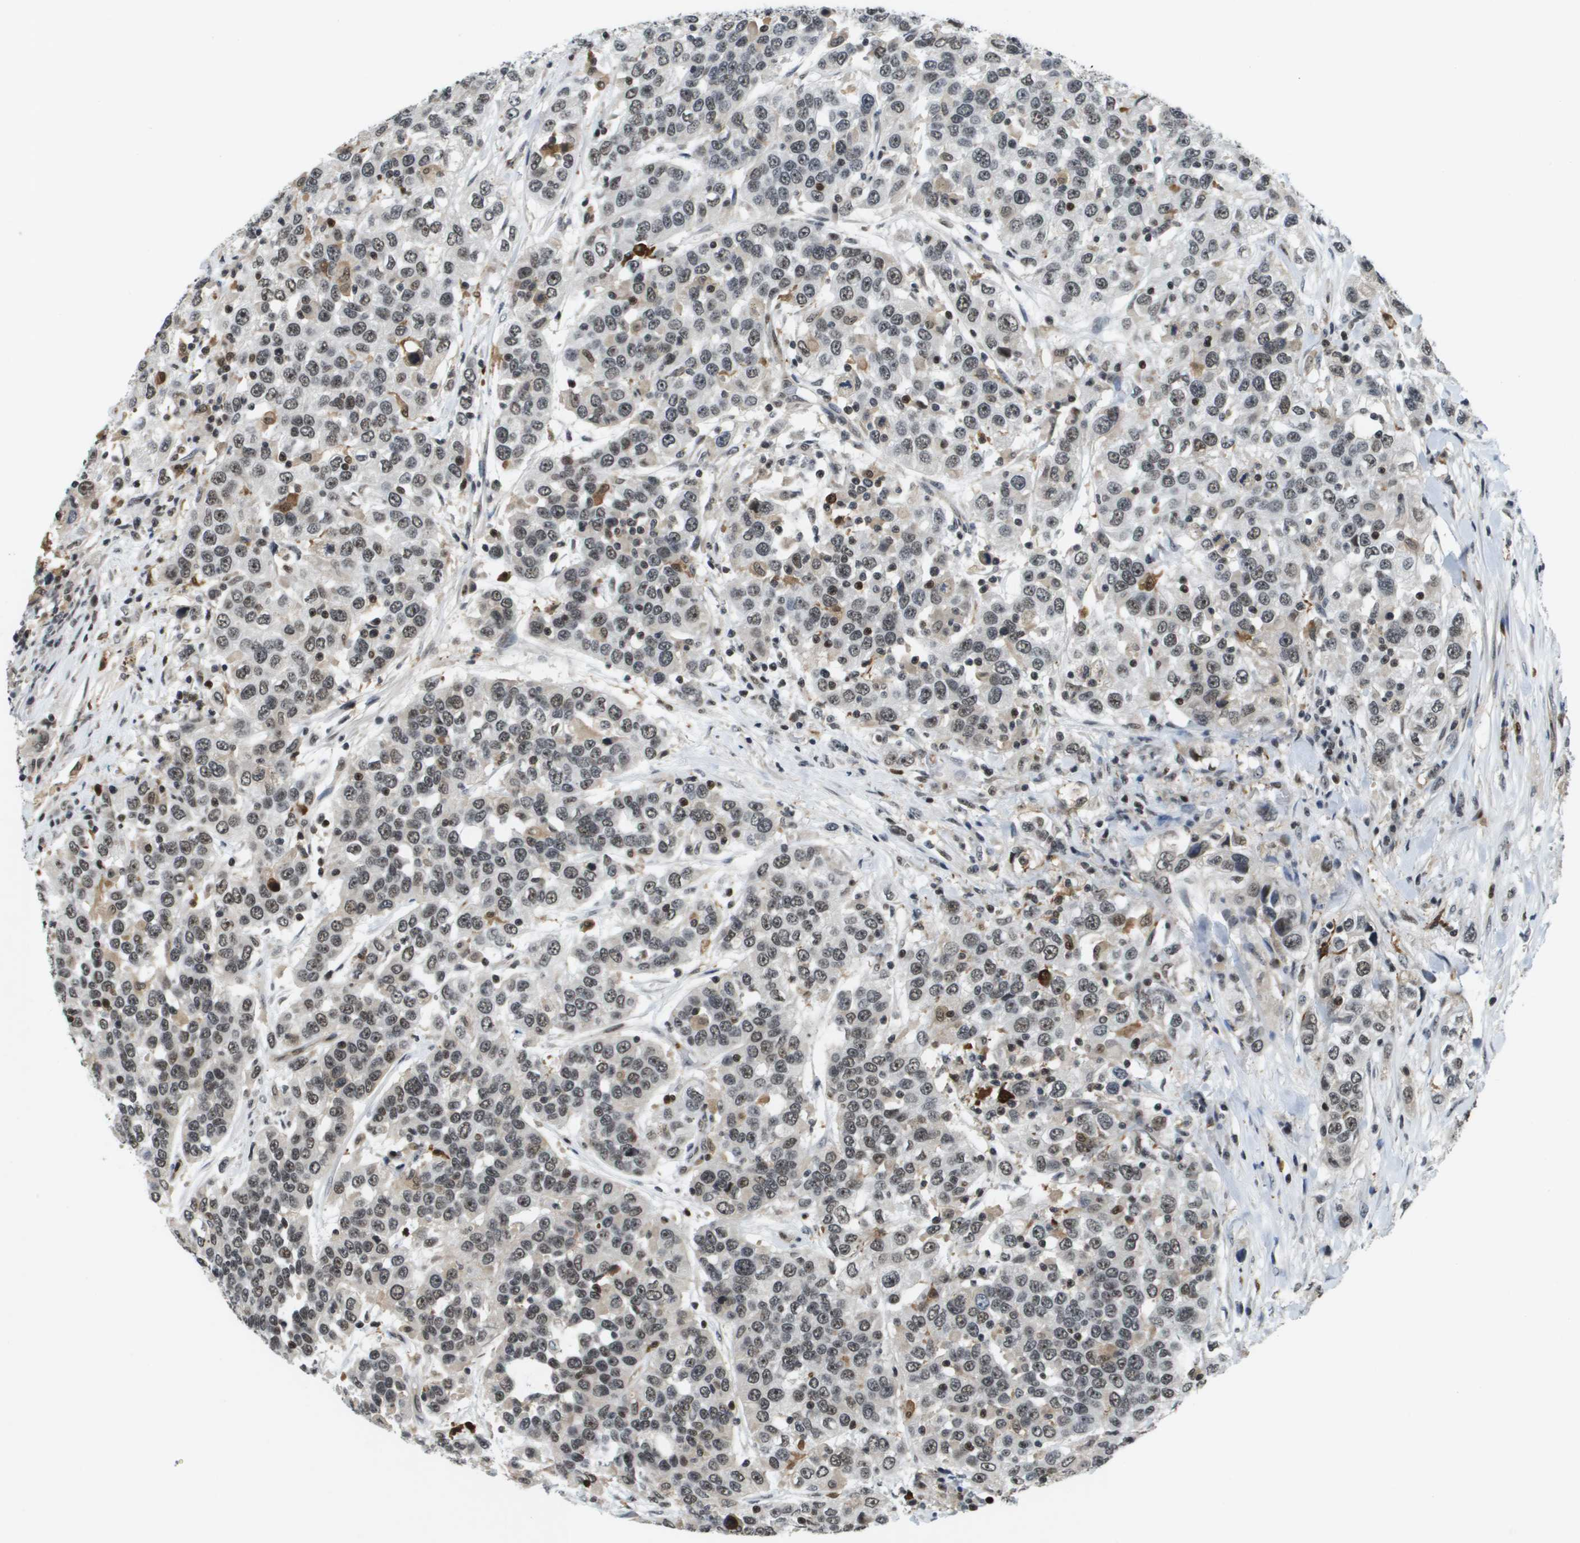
{"staining": {"intensity": "weak", "quantity": ">75%", "location": "nuclear"}, "tissue": "urothelial cancer", "cell_type": "Tumor cells", "image_type": "cancer", "snomed": [{"axis": "morphology", "description": "Urothelial carcinoma, High grade"}, {"axis": "topography", "description": "Urinary bladder"}], "caption": "The image shows a brown stain indicating the presence of a protein in the nuclear of tumor cells in high-grade urothelial carcinoma. The staining was performed using DAB, with brown indicating positive protein expression. Nuclei are stained blue with hematoxylin.", "gene": "EP400", "patient": {"sex": "female", "age": 80}}